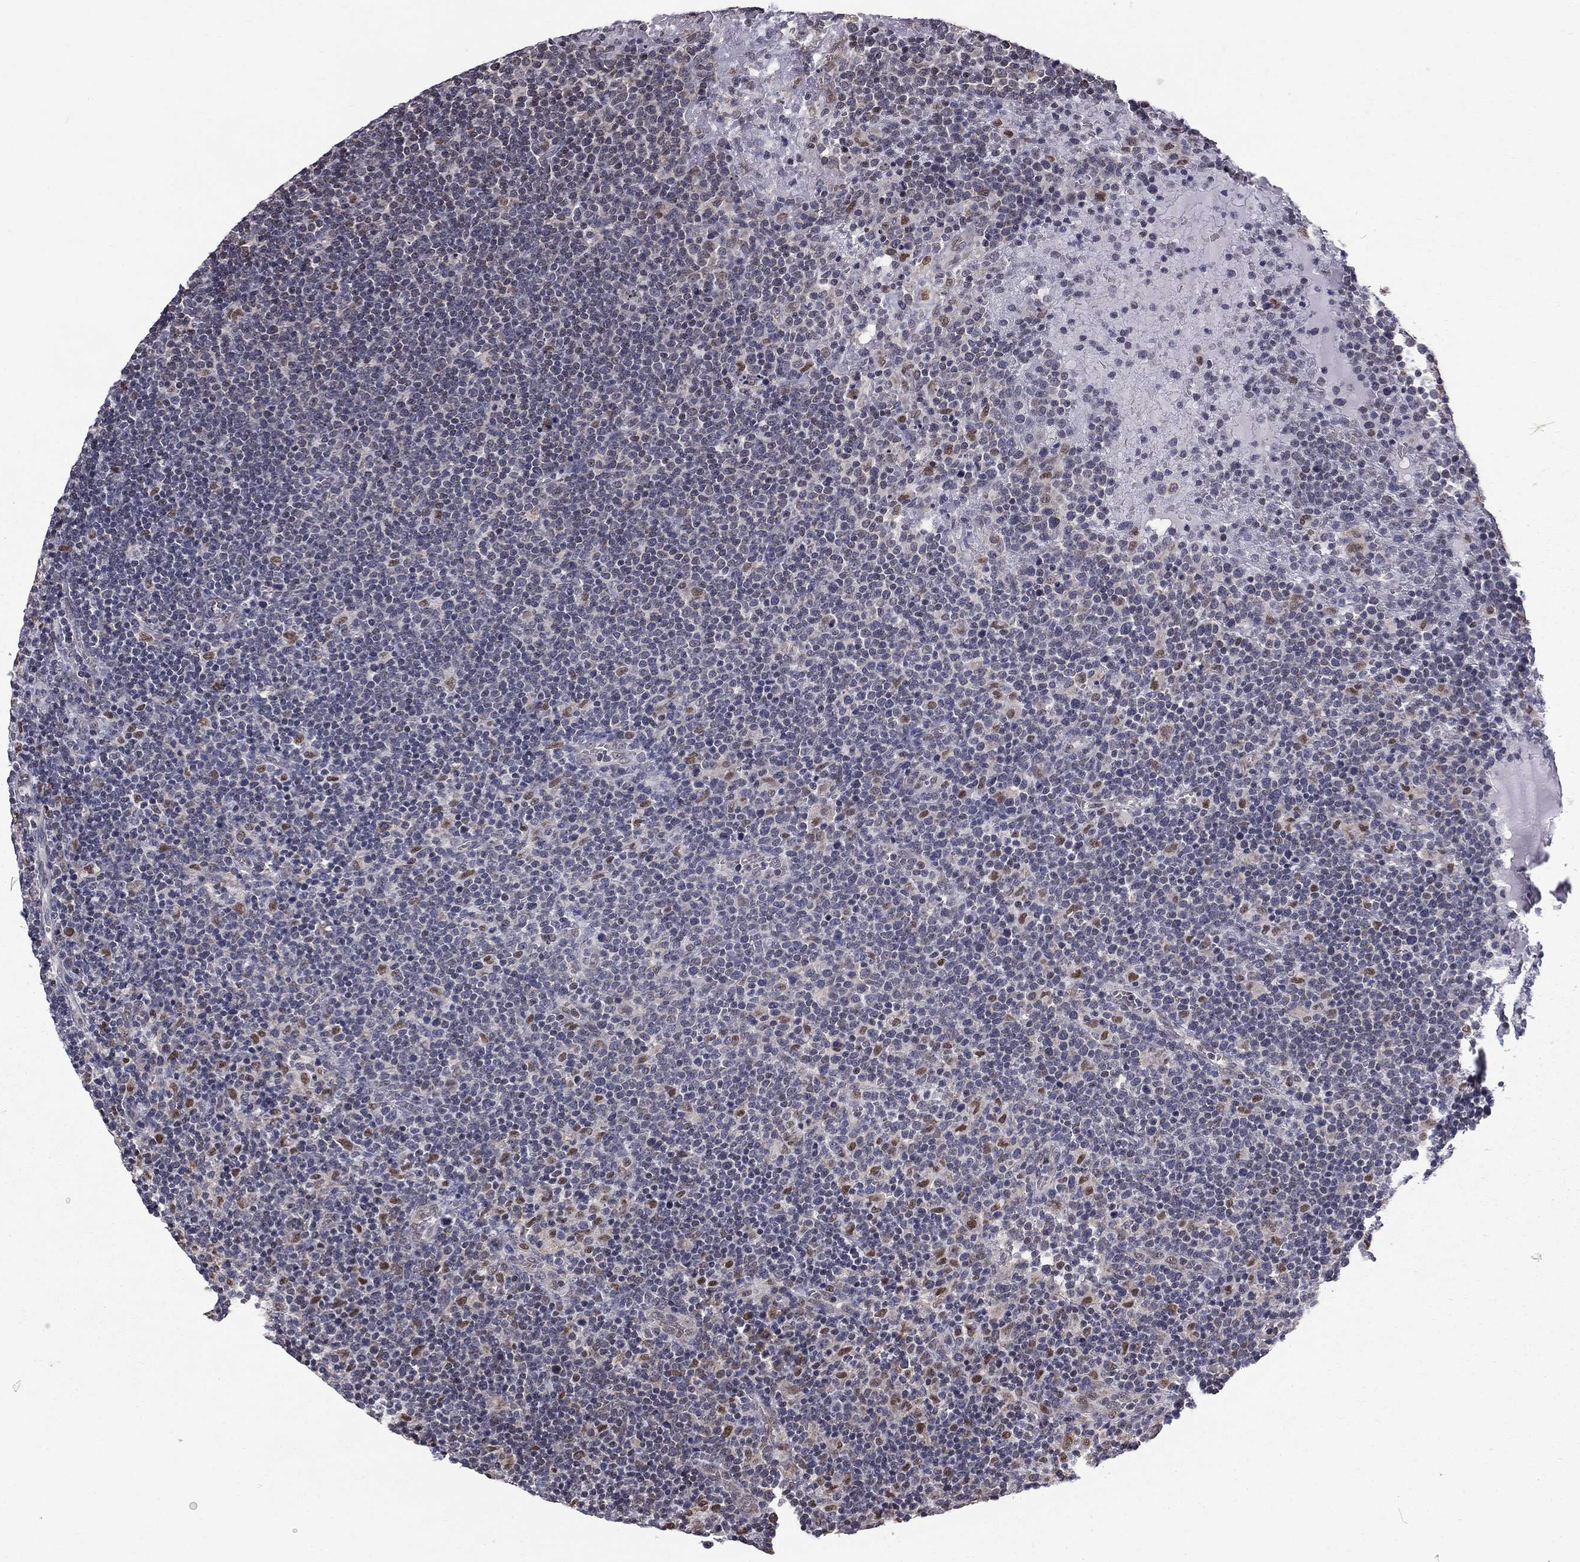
{"staining": {"intensity": "negative", "quantity": "none", "location": "none"}, "tissue": "lymphoma", "cell_type": "Tumor cells", "image_type": "cancer", "snomed": [{"axis": "morphology", "description": "Malignant lymphoma, non-Hodgkin's type, High grade"}, {"axis": "topography", "description": "Lymph node"}], "caption": "There is no significant positivity in tumor cells of high-grade malignant lymphoma, non-Hodgkin's type.", "gene": "HSPB2", "patient": {"sex": "male", "age": 61}}